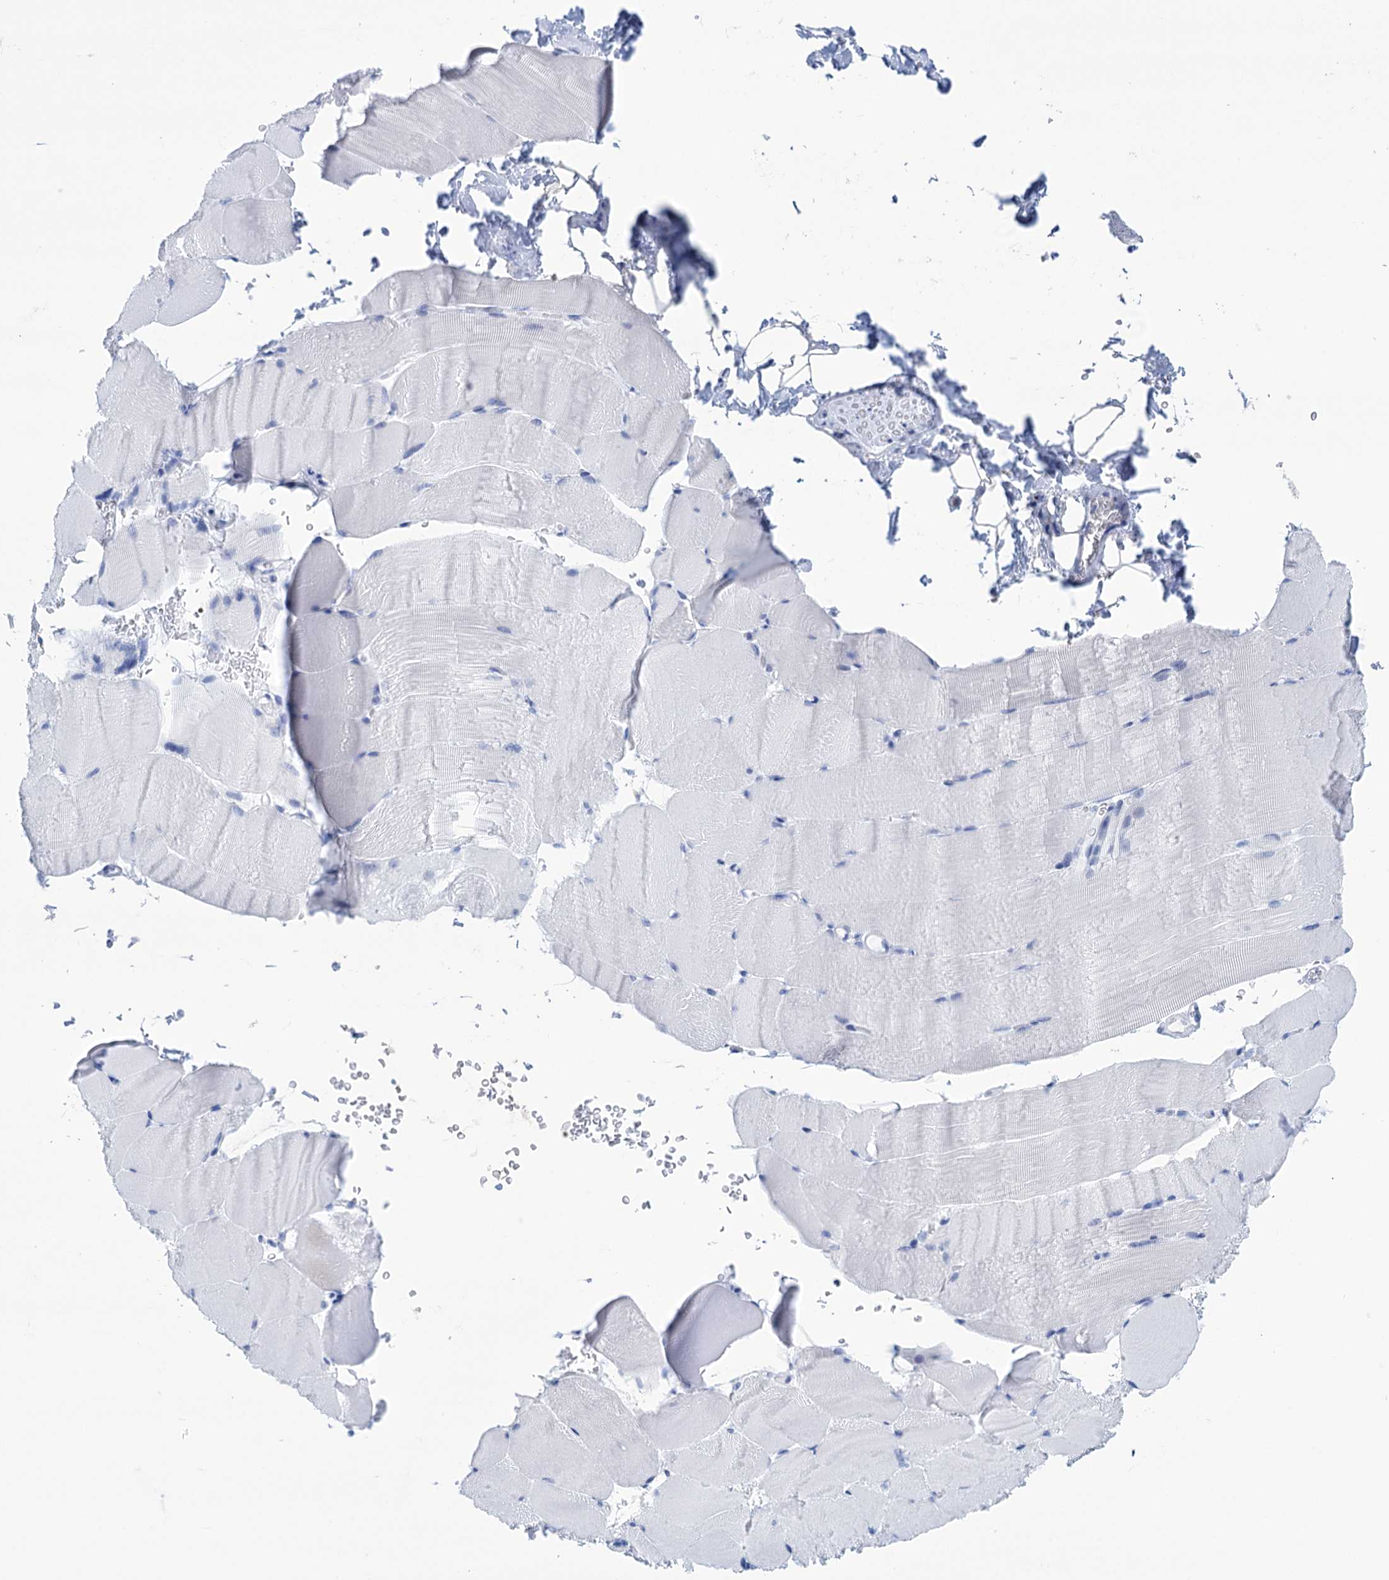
{"staining": {"intensity": "negative", "quantity": "none", "location": "none"}, "tissue": "skeletal muscle", "cell_type": "Myocytes", "image_type": "normal", "snomed": [{"axis": "morphology", "description": "Normal tissue, NOS"}, {"axis": "topography", "description": "Skeletal muscle"}, {"axis": "topography", "description": "Parathyroid gland"}], "caption": "The histopathology image shows no staining of myocytes in normal skeletal muscle.", "gene": "FBXW12", "patient": {"sex": "female", "age": 37}}